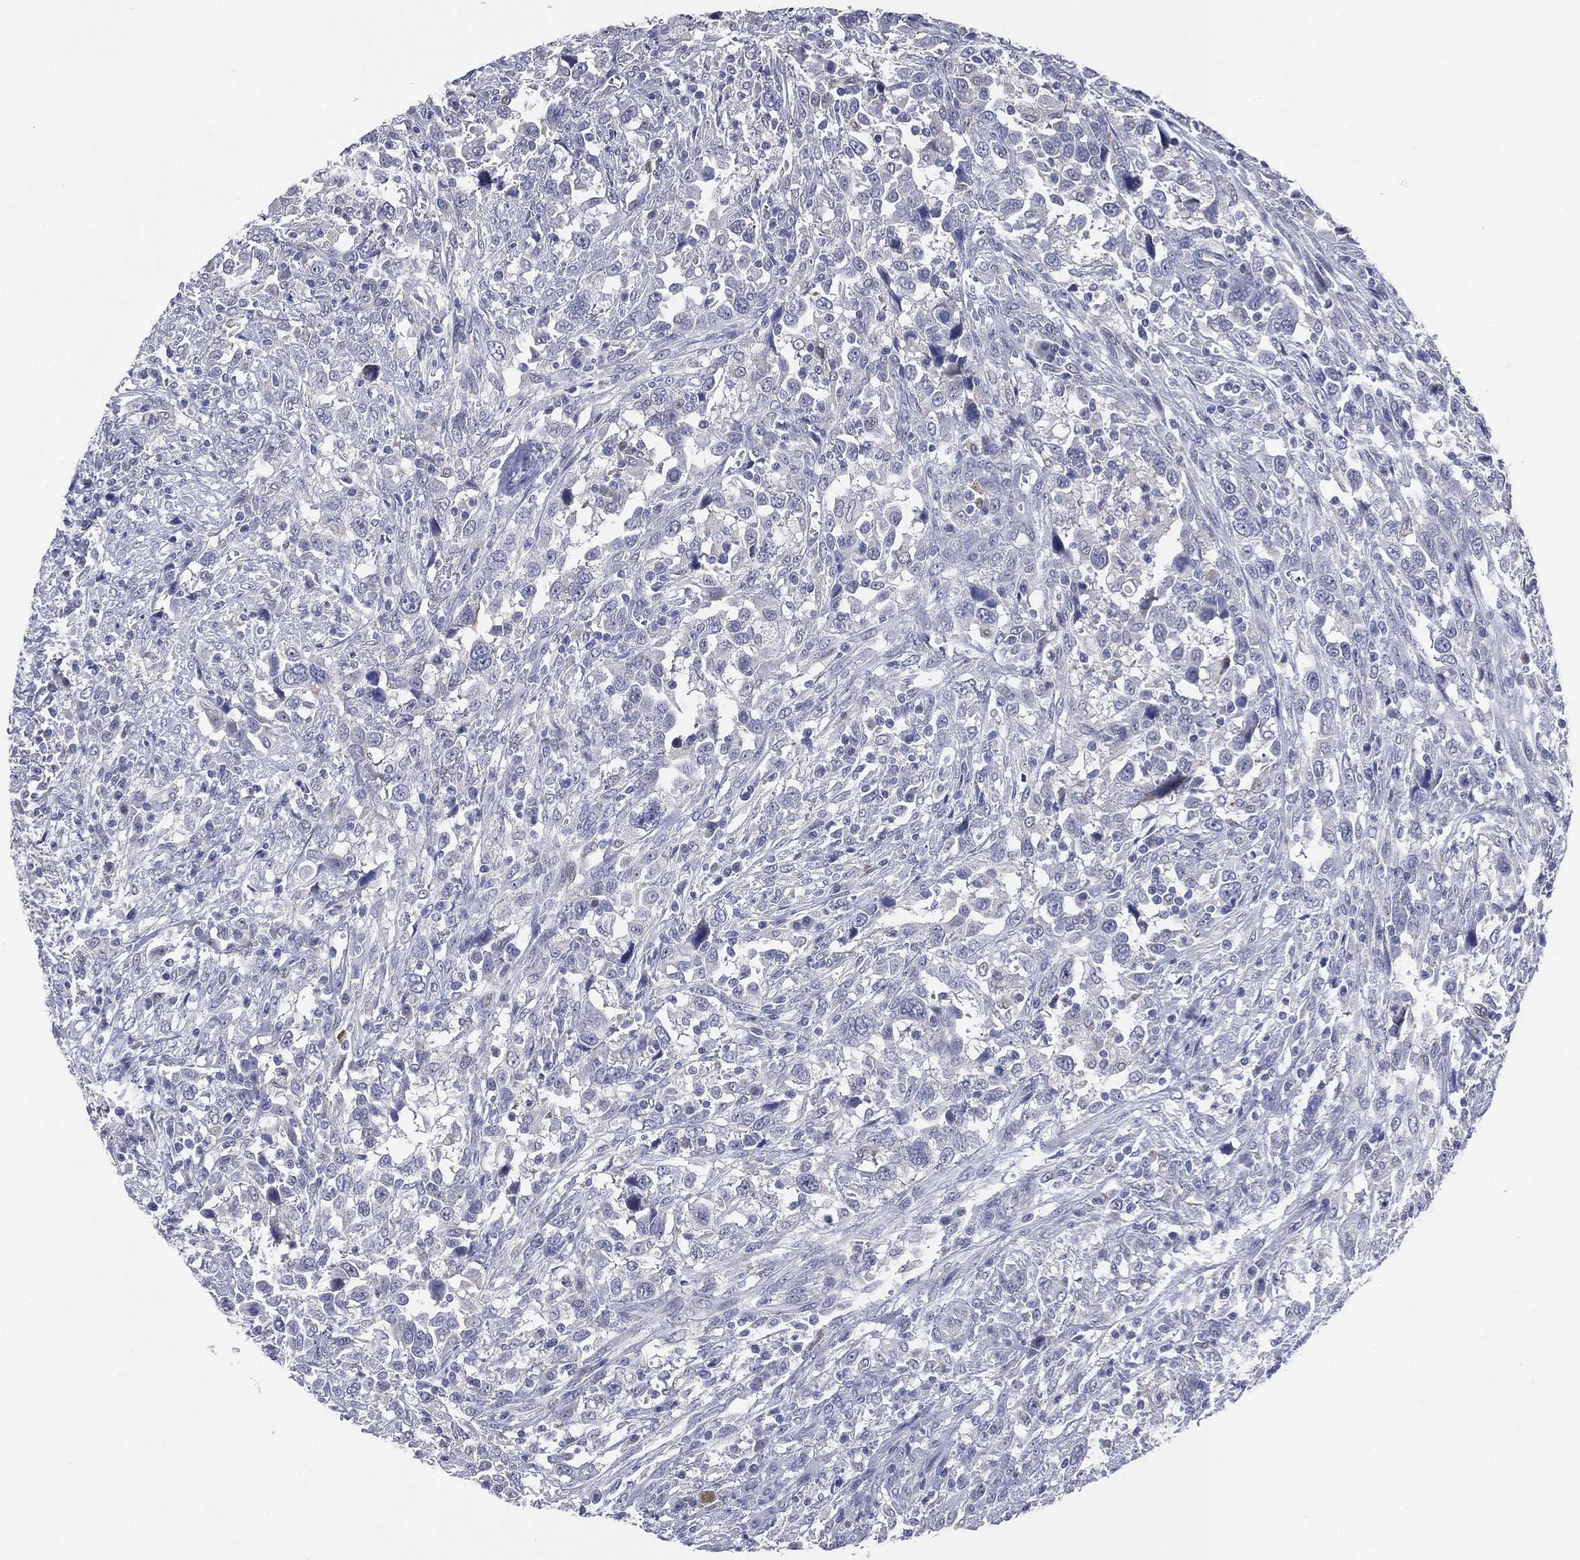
{"staining": {"intensity": "negative", "quantity": "none", "location": "none"}, "tissue": "urothelial cancer", "cell_type": "Tumor cells", "image_type": "cancer", "snomed": [{"axis": "morphology", "description": "Urothelial carcinoma, NOS"}, {"axis": "morphology", "description": "Urothelial carcinoma, High grade"}, {"axis": "topography", "description": "Urinary bladder"}], "caption": "An immunohistochemistry (IHC) photomicrograph of urothelial cancer is shown. There is no staining in tumor cells of urothelial cancer.", "gene": "AKAP3", "patient": {"sex": "female", "age": 64}}